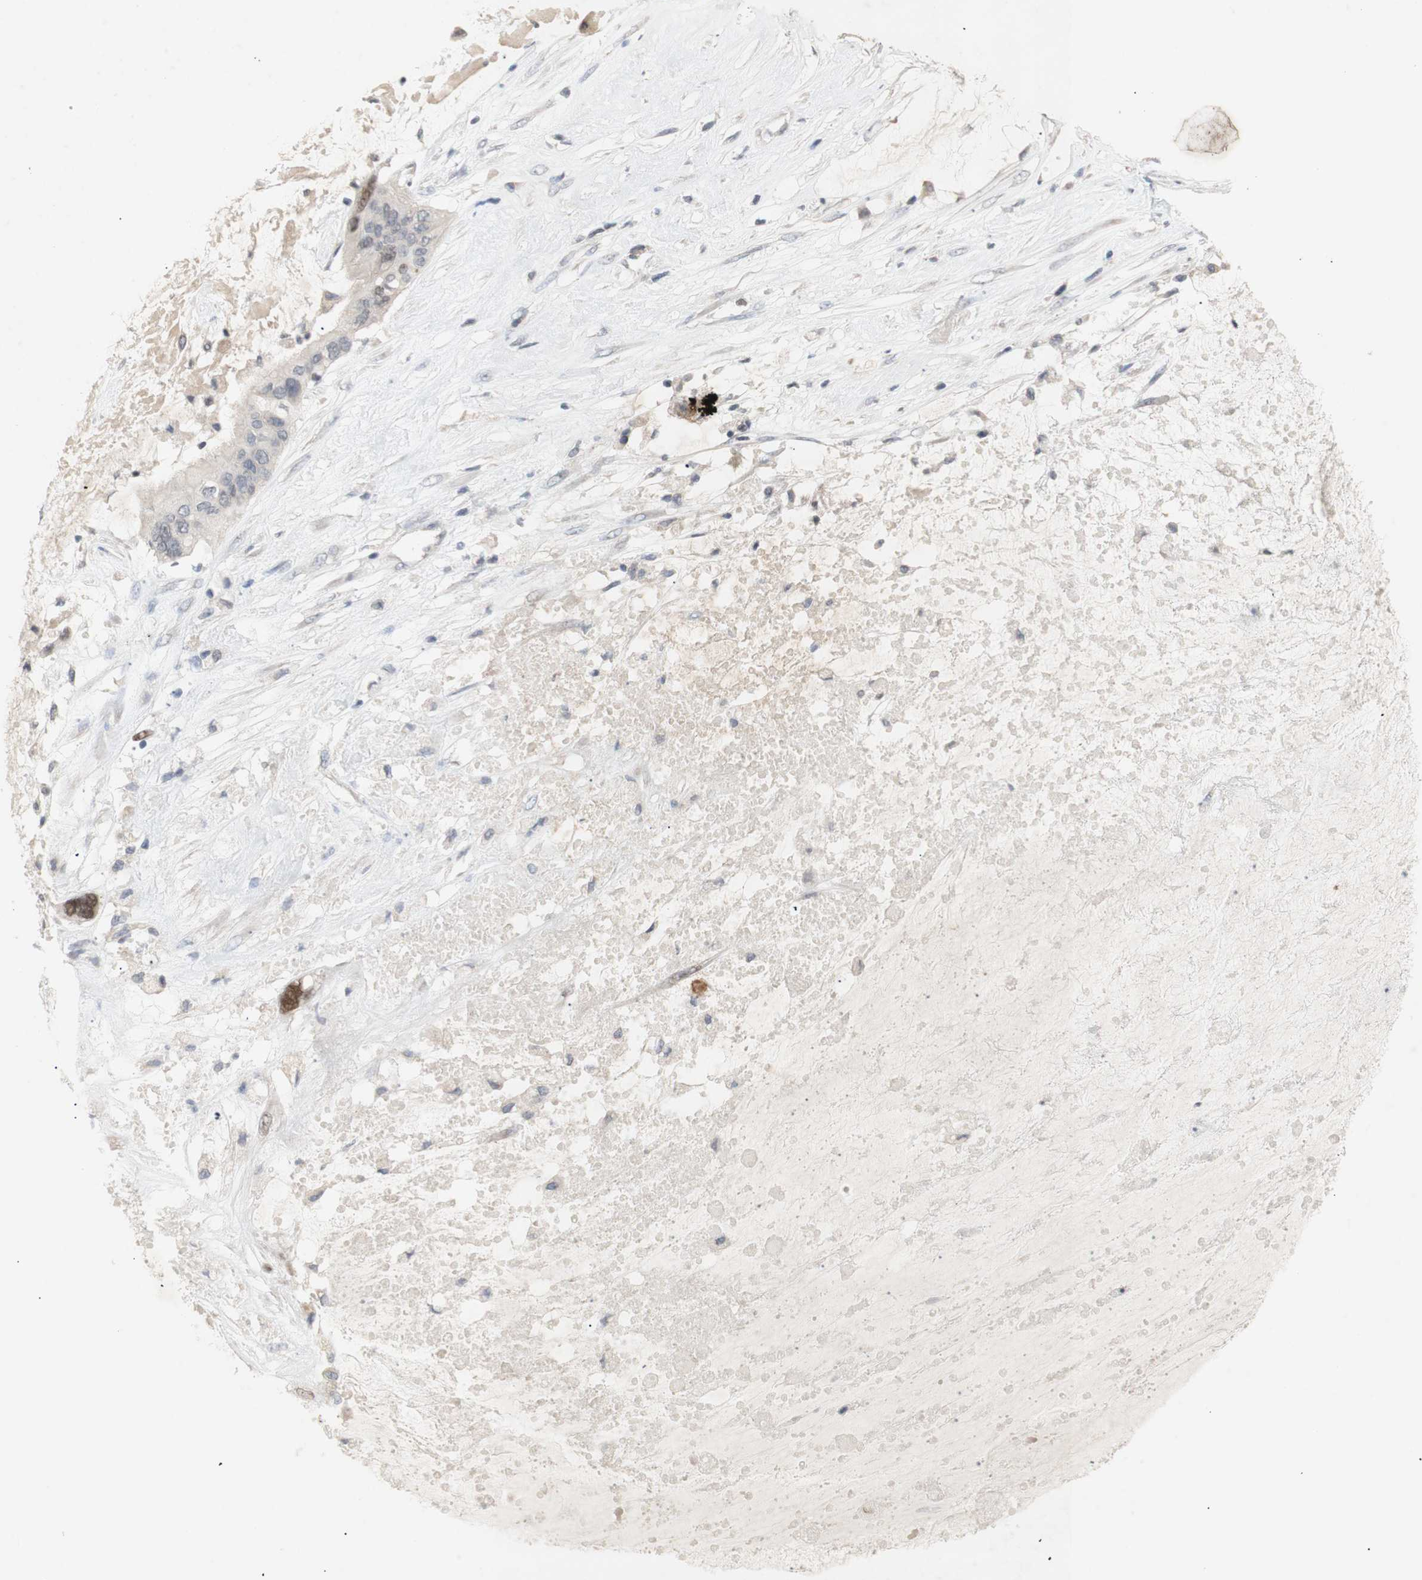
{"staining": {"intensity": "negative", "quantity": "none", "location": "none"}, "tissue": "ovarian cancer", "cell_type": "Tumor cells", "image_type": "cancer", "snomed": [{"axis": "morphology", "description": "Cystadenocarcinoma, mucinous, NOS"}, {"axis": "topography", "description": "Ovary"}], "caption": "DAB immunohistochemical staining of ovarian mucinous cystadenocarcinoma demonstrates no significant positivity in tumor cells.", "gene": "FOSB", "patient": {"sex": "female", "age": 80}}